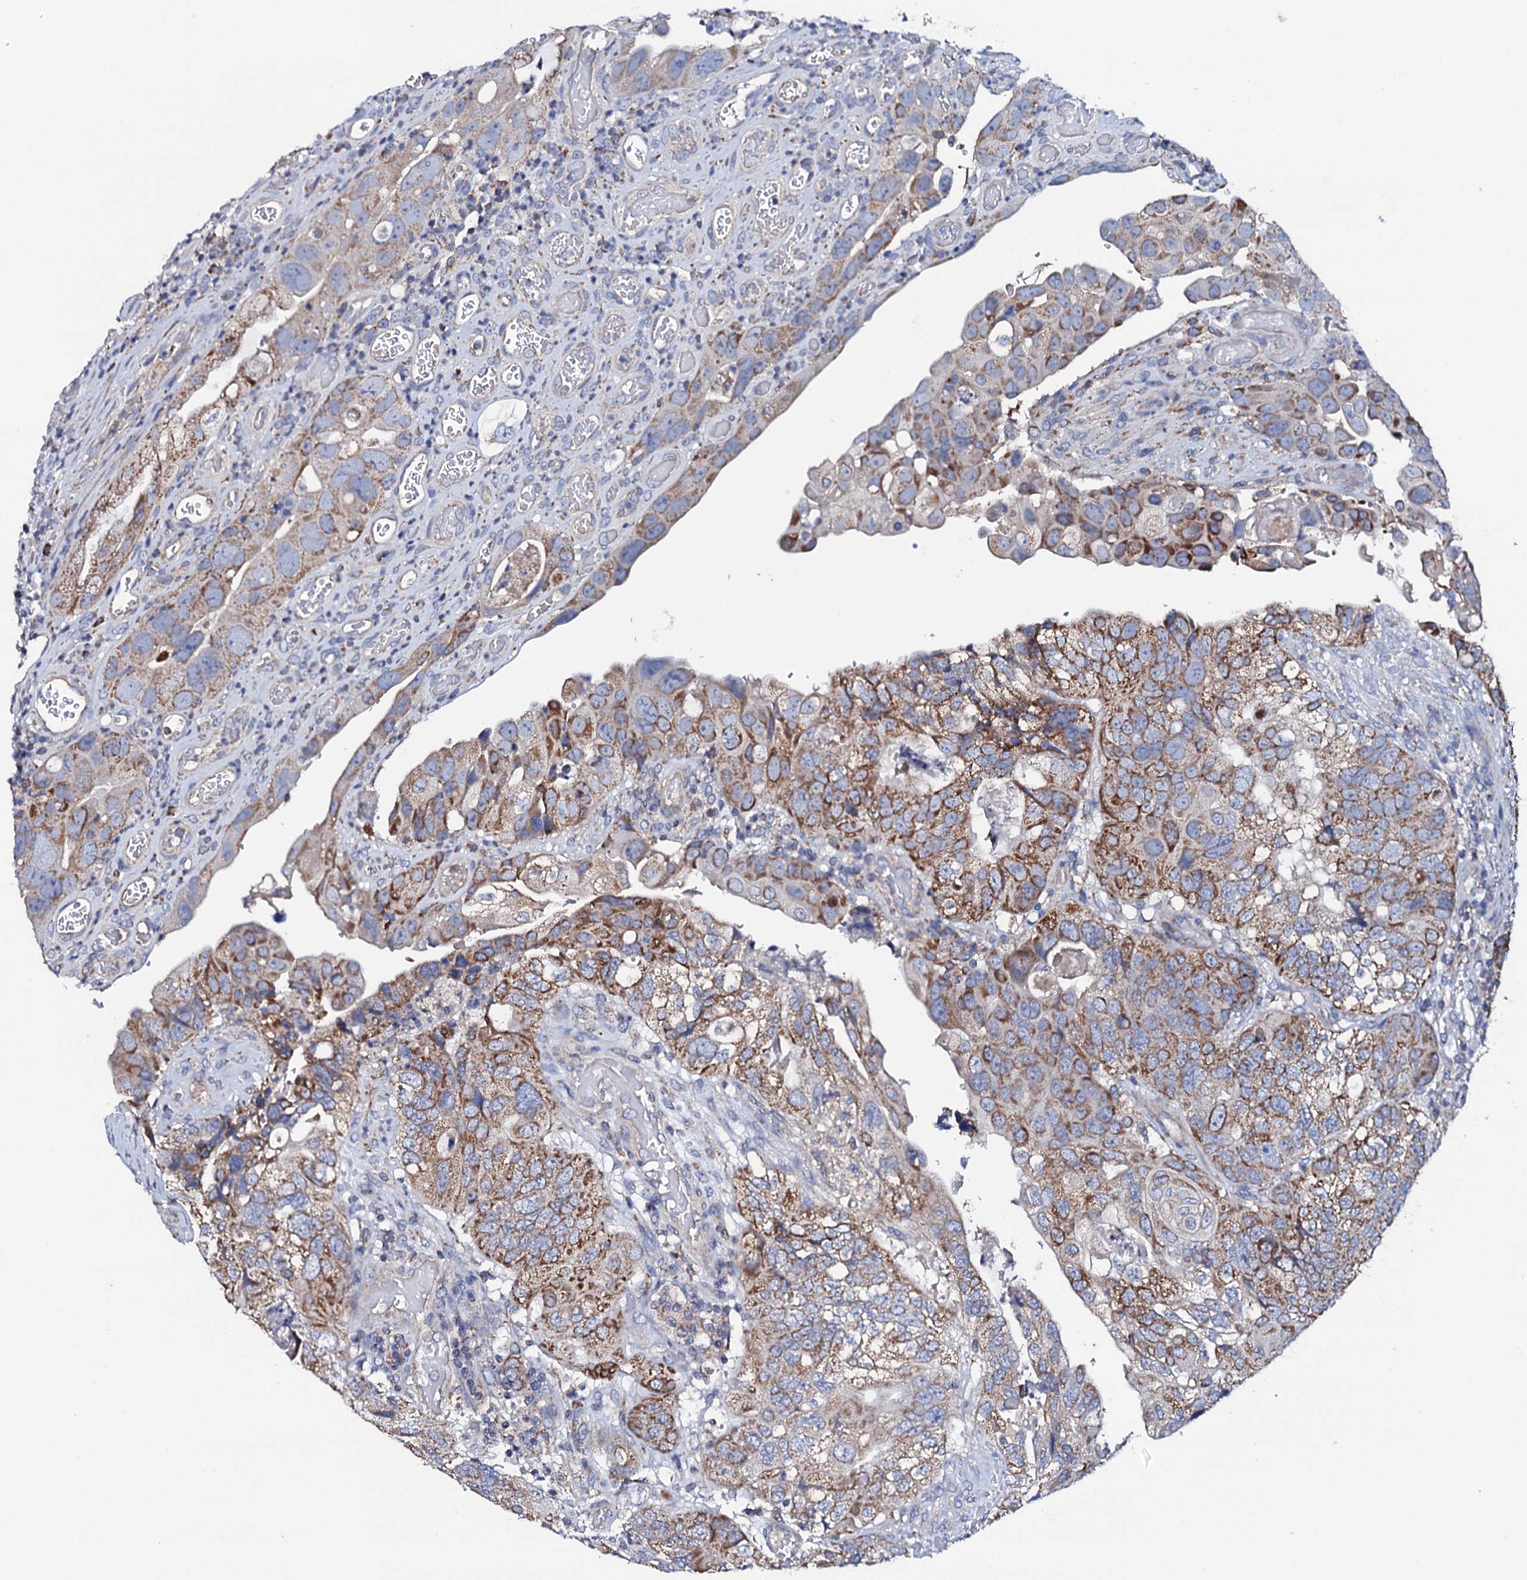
{"staining": {"intensity": "moderate", "quantity": "25%-75%", "location": "cytoplasmic/membranous"}, "tissue": "colorectal cancer", "cell_type": "Tumor cells", "image_type": "cancer", "snomed": [{"axis": "morphology", "description": "Adenocarcinoma, NOS"}, {"axis": "topography", "description": "Rectum"}], "caption": "IHC (DAB) staining of human colorectal adenocarcinoma reveals moderate cytoplasmic/membranous protein positivity in approximately 25%-75% of tumor cells.", "gene": "TCAF2", "patient": {"sex": "male", "age": 63}}